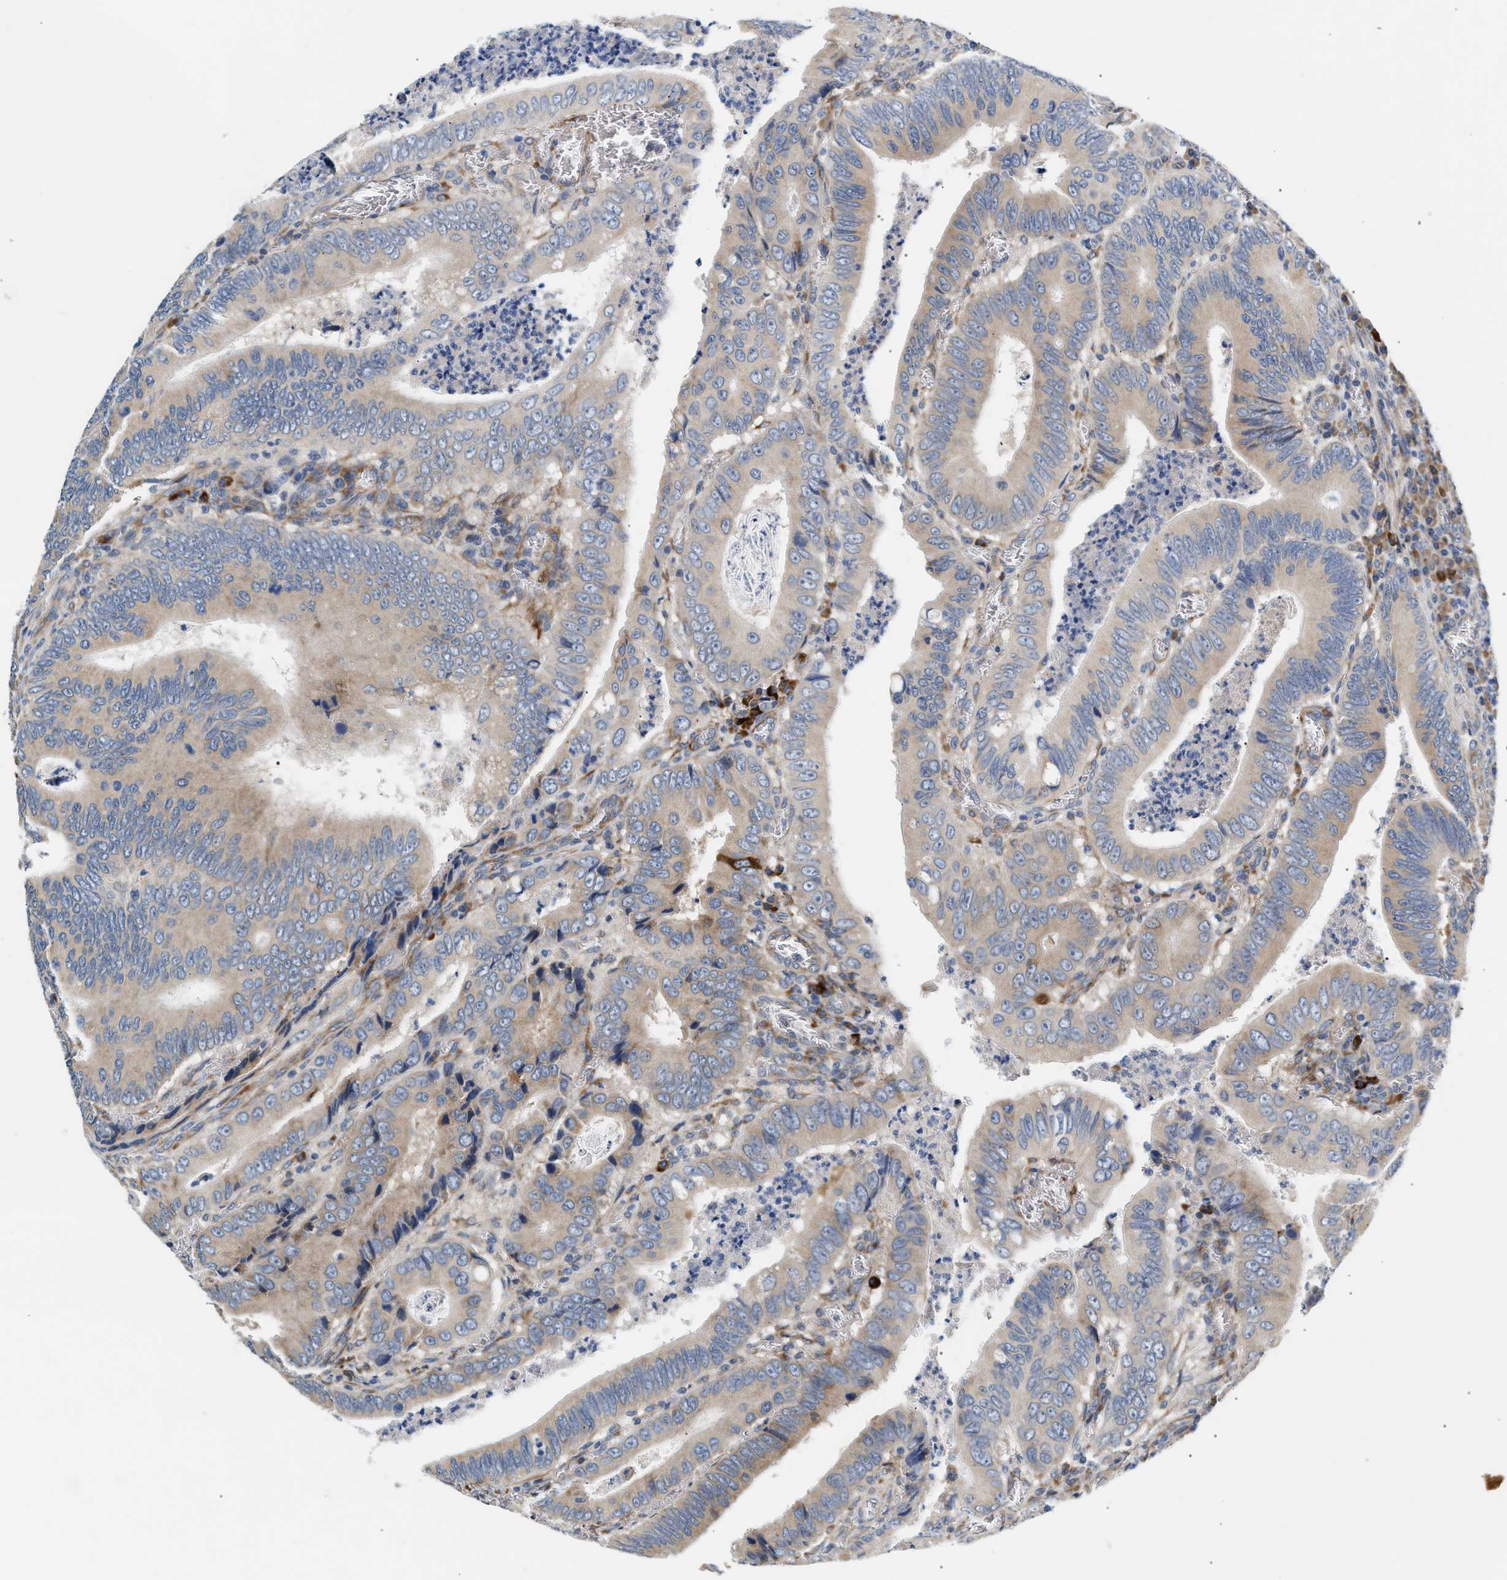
{"staining": {"intensity": "weak", "quantity": ">75%", "location": "cytoplasmic/membranous"}, "tissue": "colorectal cancer", "cell_type": "Tumor cells", "image_type": "cancer", "snomed": [{"axis": "morphology", "description": "Inflammation, NOS"}, {"axis": "morphology", "description": "Adenocarcinoma, NOS"}, {"axis": "topography", "description": "Colon"}], "caption": "Approximately >75% of tumor cells in human colorectal cancer (adenocarcinoma) reveal weak cytoplasmic/membranous protein expression as visualized by brown immunohistochemical staining.", "gene": "IFT74", "patient": {"sex": "male", "age": 72}}